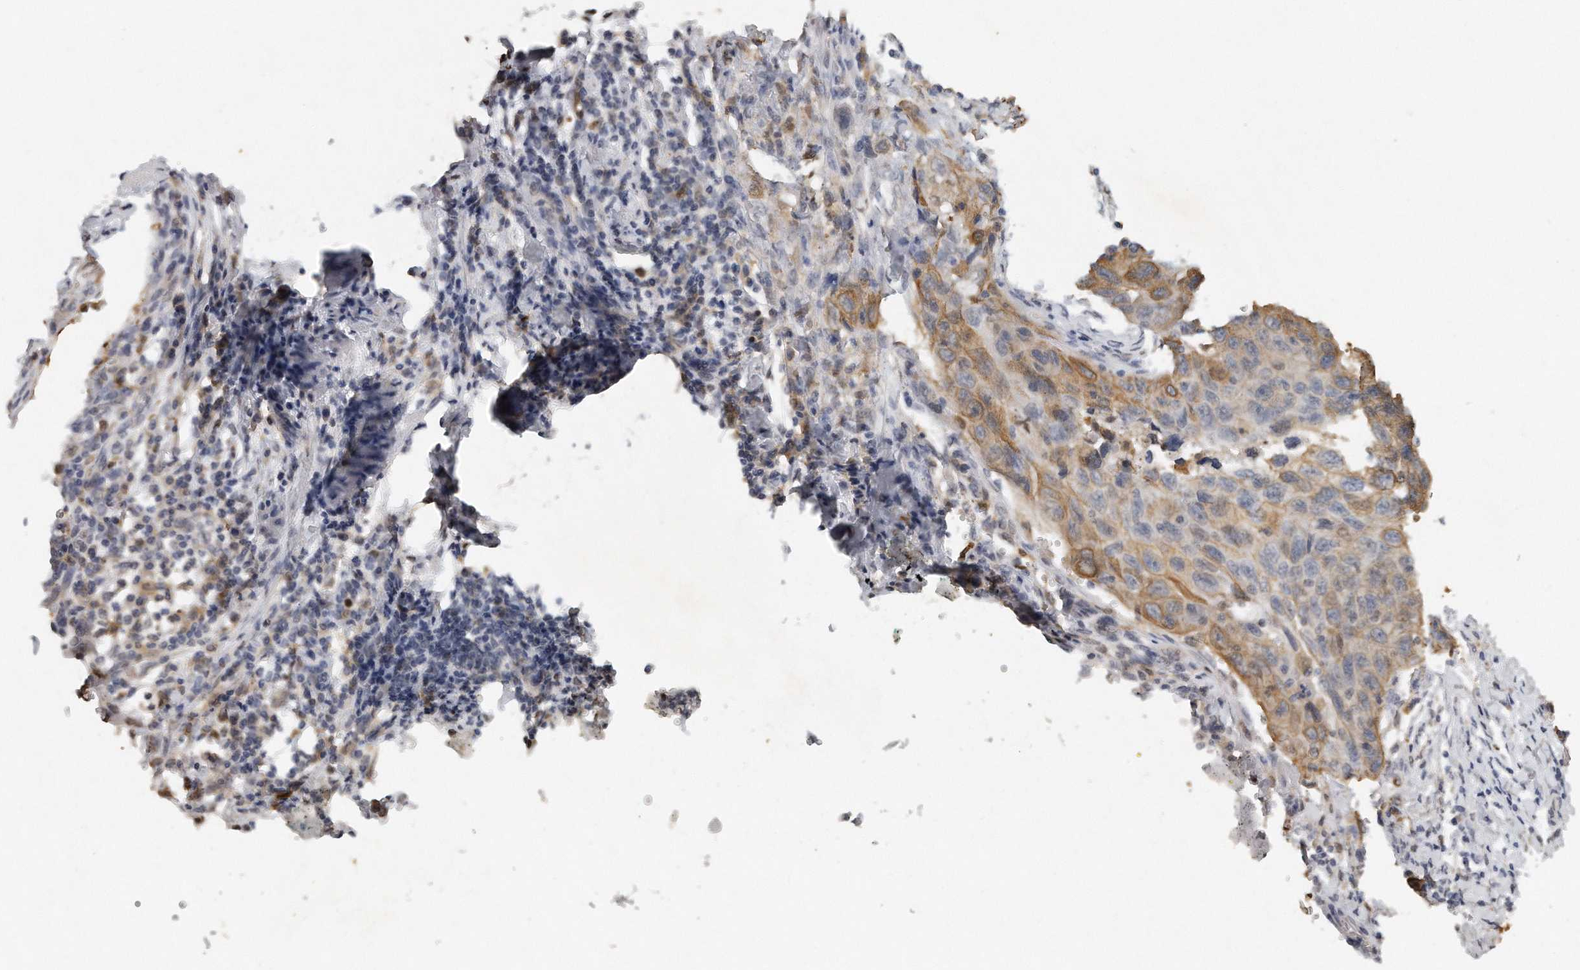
{"staining": {"intensity": "moderate", "quantity": "25%-75%", "location": "cytoplasmic/membranous"}, "tissue": "cervical cancer", "cell_type": "Tumor cells", "image_type": "cancer", "snomed": [{"axis": "morphology", "description": "Squamous cell carcinoma, NOS"}, {"axis": "topography", "description": "Cervix"}], "caption": "High-power microscopy captured an immunohistochemistry image of cervical cancer, revealing moderate cytoplasmic/membranous expression in approximately 25%-75% of tumor cells.", "gene": "CAMK1", "patient": {"sex": "female", "age": 53}}